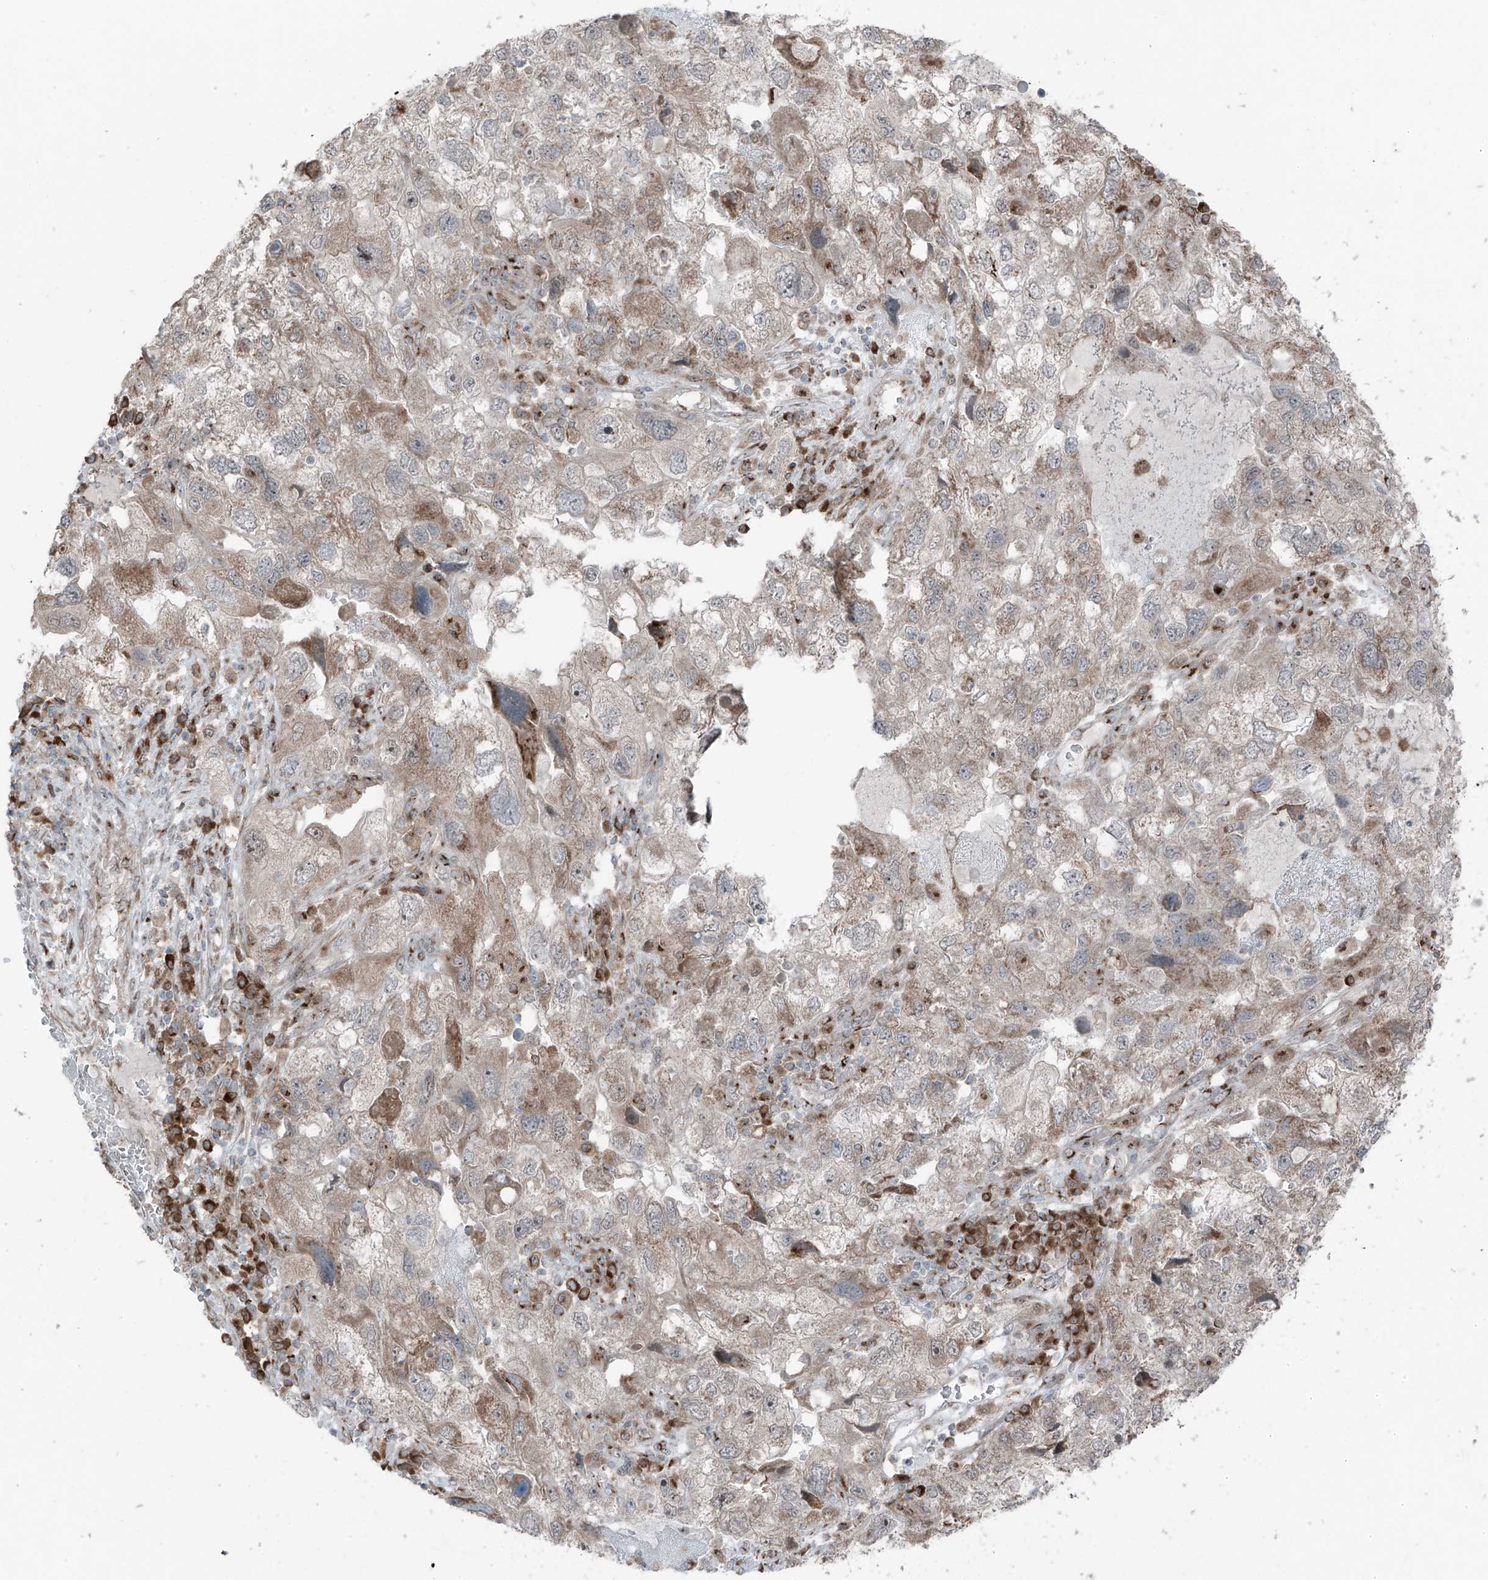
{"staining": {"intensity": "weak", "quantity": ">75%", "location": "cytoplasmic/membranous"}, "tissue": "endometrial cancer", "cell_type": "Tumor cells", "image_type": "cancer", "snomed": [{"axis": "morphology", "description": "Adenocarcinoma, NOS"}, {"axis": "topography", "description": "Endometrium"}], "caption": "Approximately >75% of tumor cells in adenocarcinoma (endometrial) display weak cytoplasmic/membranous protein staining as visualized by brown immunohistochemical staining.", "gene": "ERLEC1", "patient": {"sex": "female", "age": 49}}